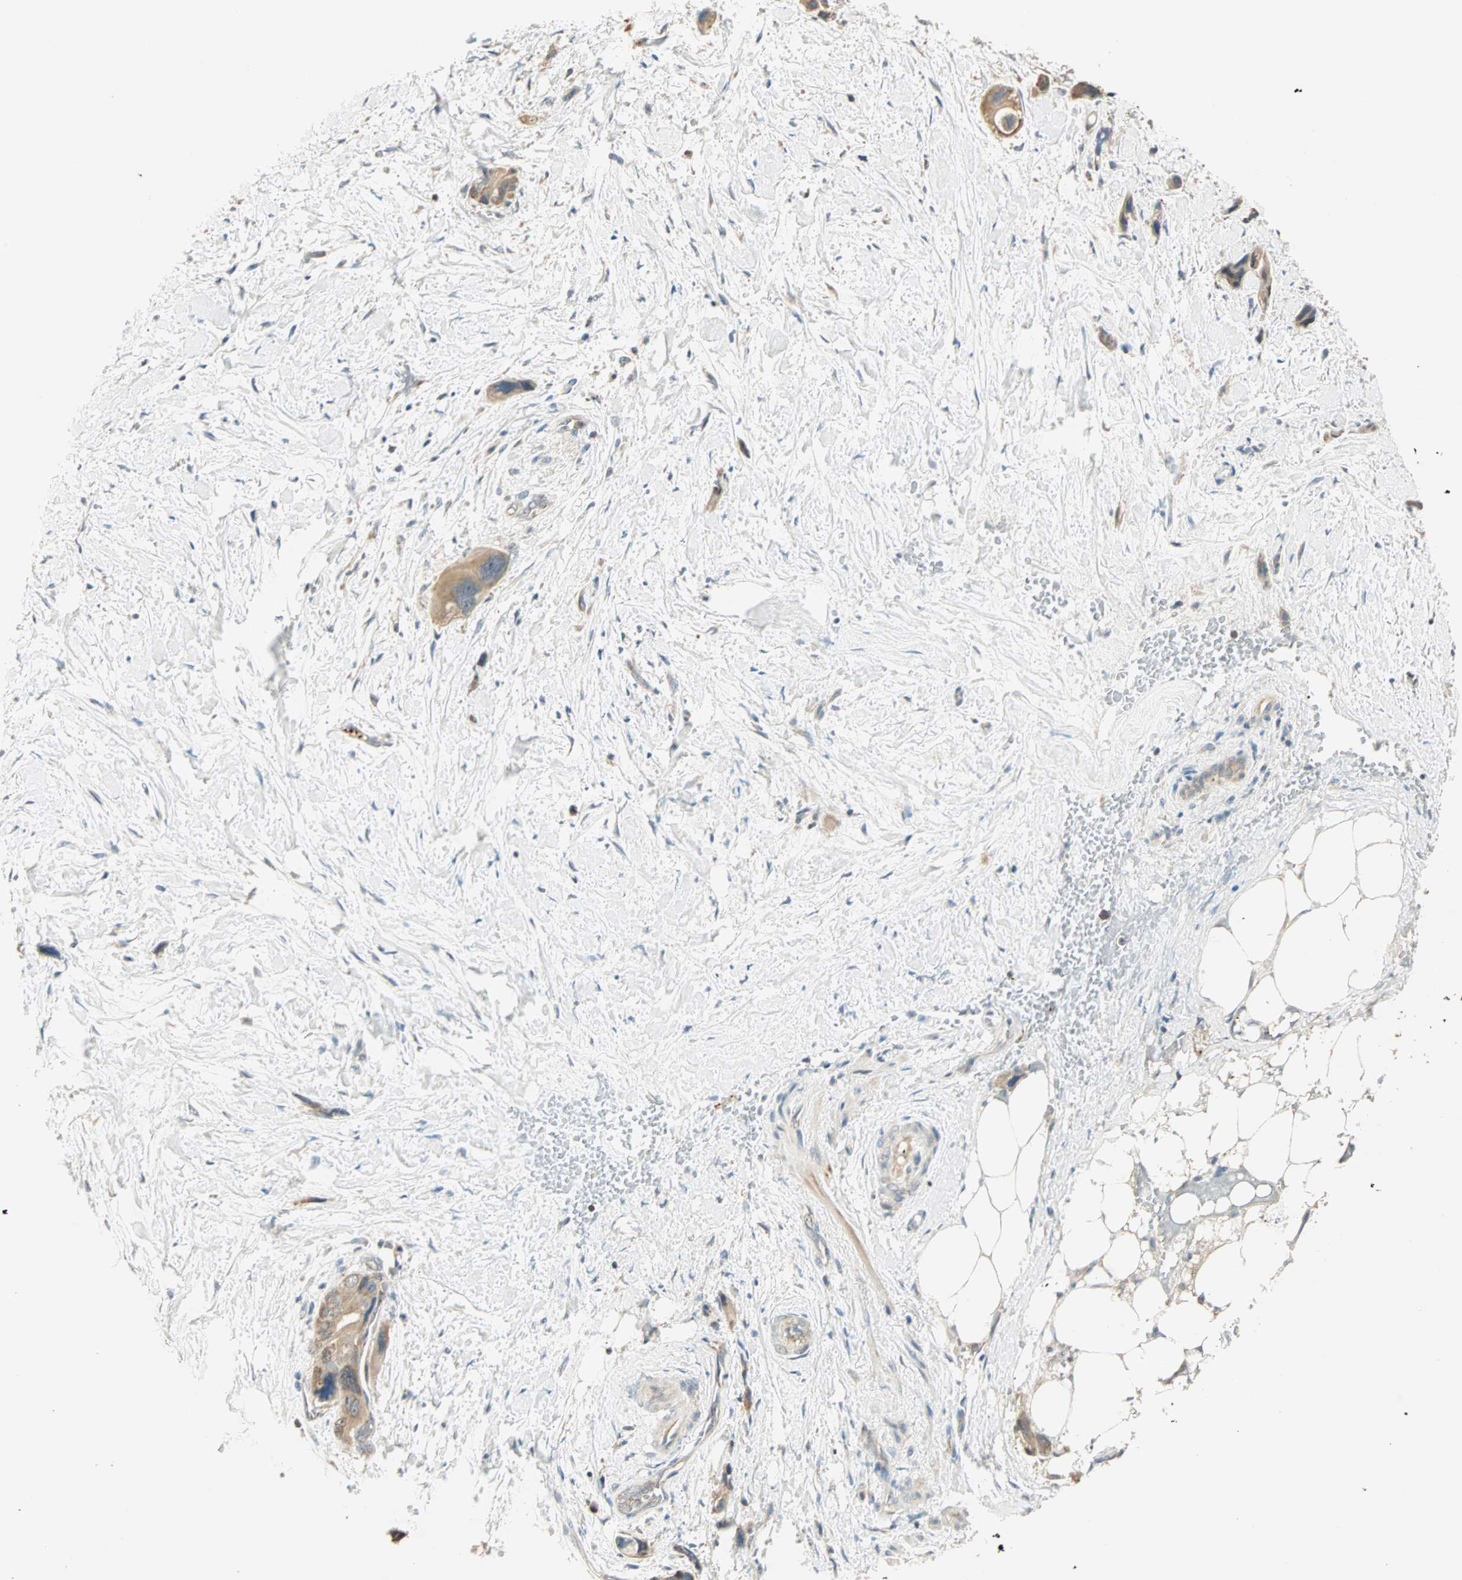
{"staining": {"intensity": "weak", "quantity": ">75%", "location": "cytoplasmic/membranous"}, "tissue": "pancreatic cancer", "cell_type": "Tumor cells", "image_type": "cancer", "snomed": [{"axis": "morphology", "description": "Adenocarcinoma, NOS"}, {"axis": "topography", "description": "Pancreas"}], "caption": "Immunohistochemistry (IHC) histopathology image of adenocarcinoma (pancreatic) stained for a protein (brown), which shows low levels of weak cytoplasmic/membranous staining in about >75% of tumor cells.", "gene": "RAD18", "patient": {"sex": "male", "age": 46}}